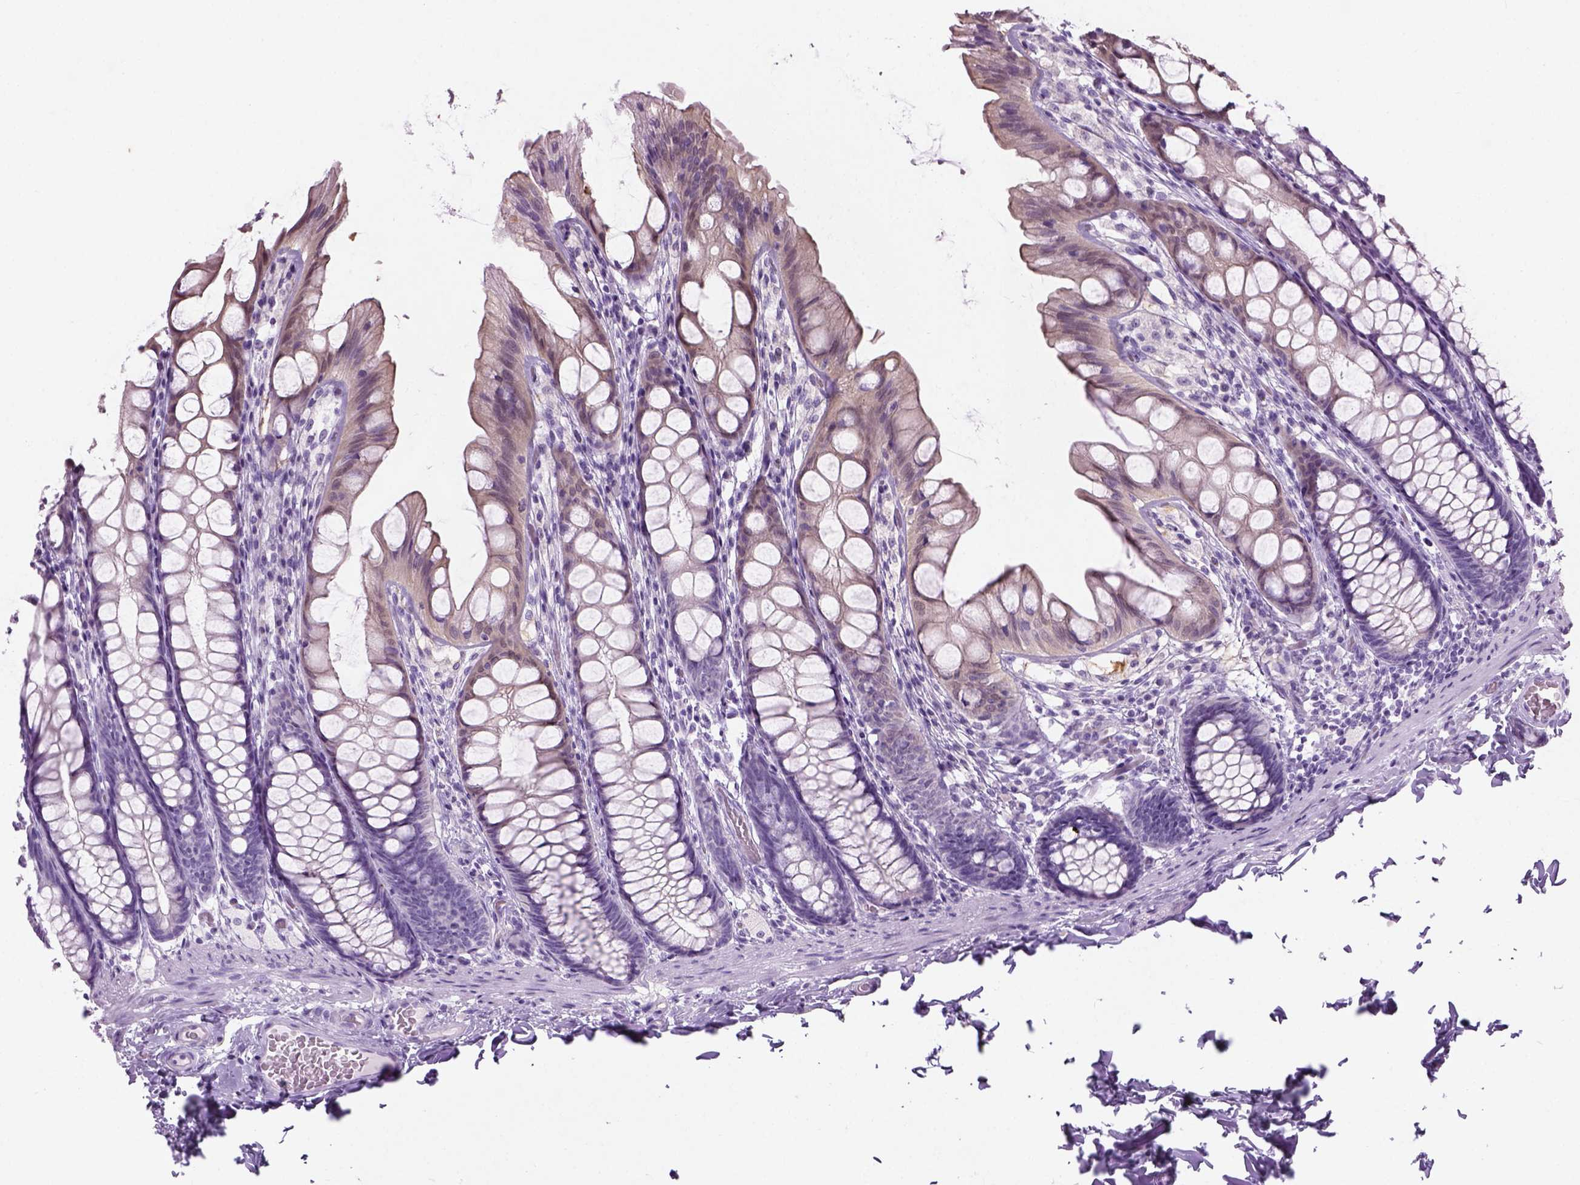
{"staining": {"intensity": "negative", "quantity": "none", "location": "none"}, "tissue": "colon", "cell_type": "Endothelial cells", "image_type": "normal", "snomed": [{"axis": "morphology", "description": "Normal tissue, NOS"}, {"axis": "topography", "description": "Colon"}], "caption": "Benign colon was stained to show a protein in brown. There is no significant staining in endothelial cells. (DAB IHC with hematoxylin counter stain).", "gene": "CIBAR2", "patient": {"sex": "male", "age": 47}}